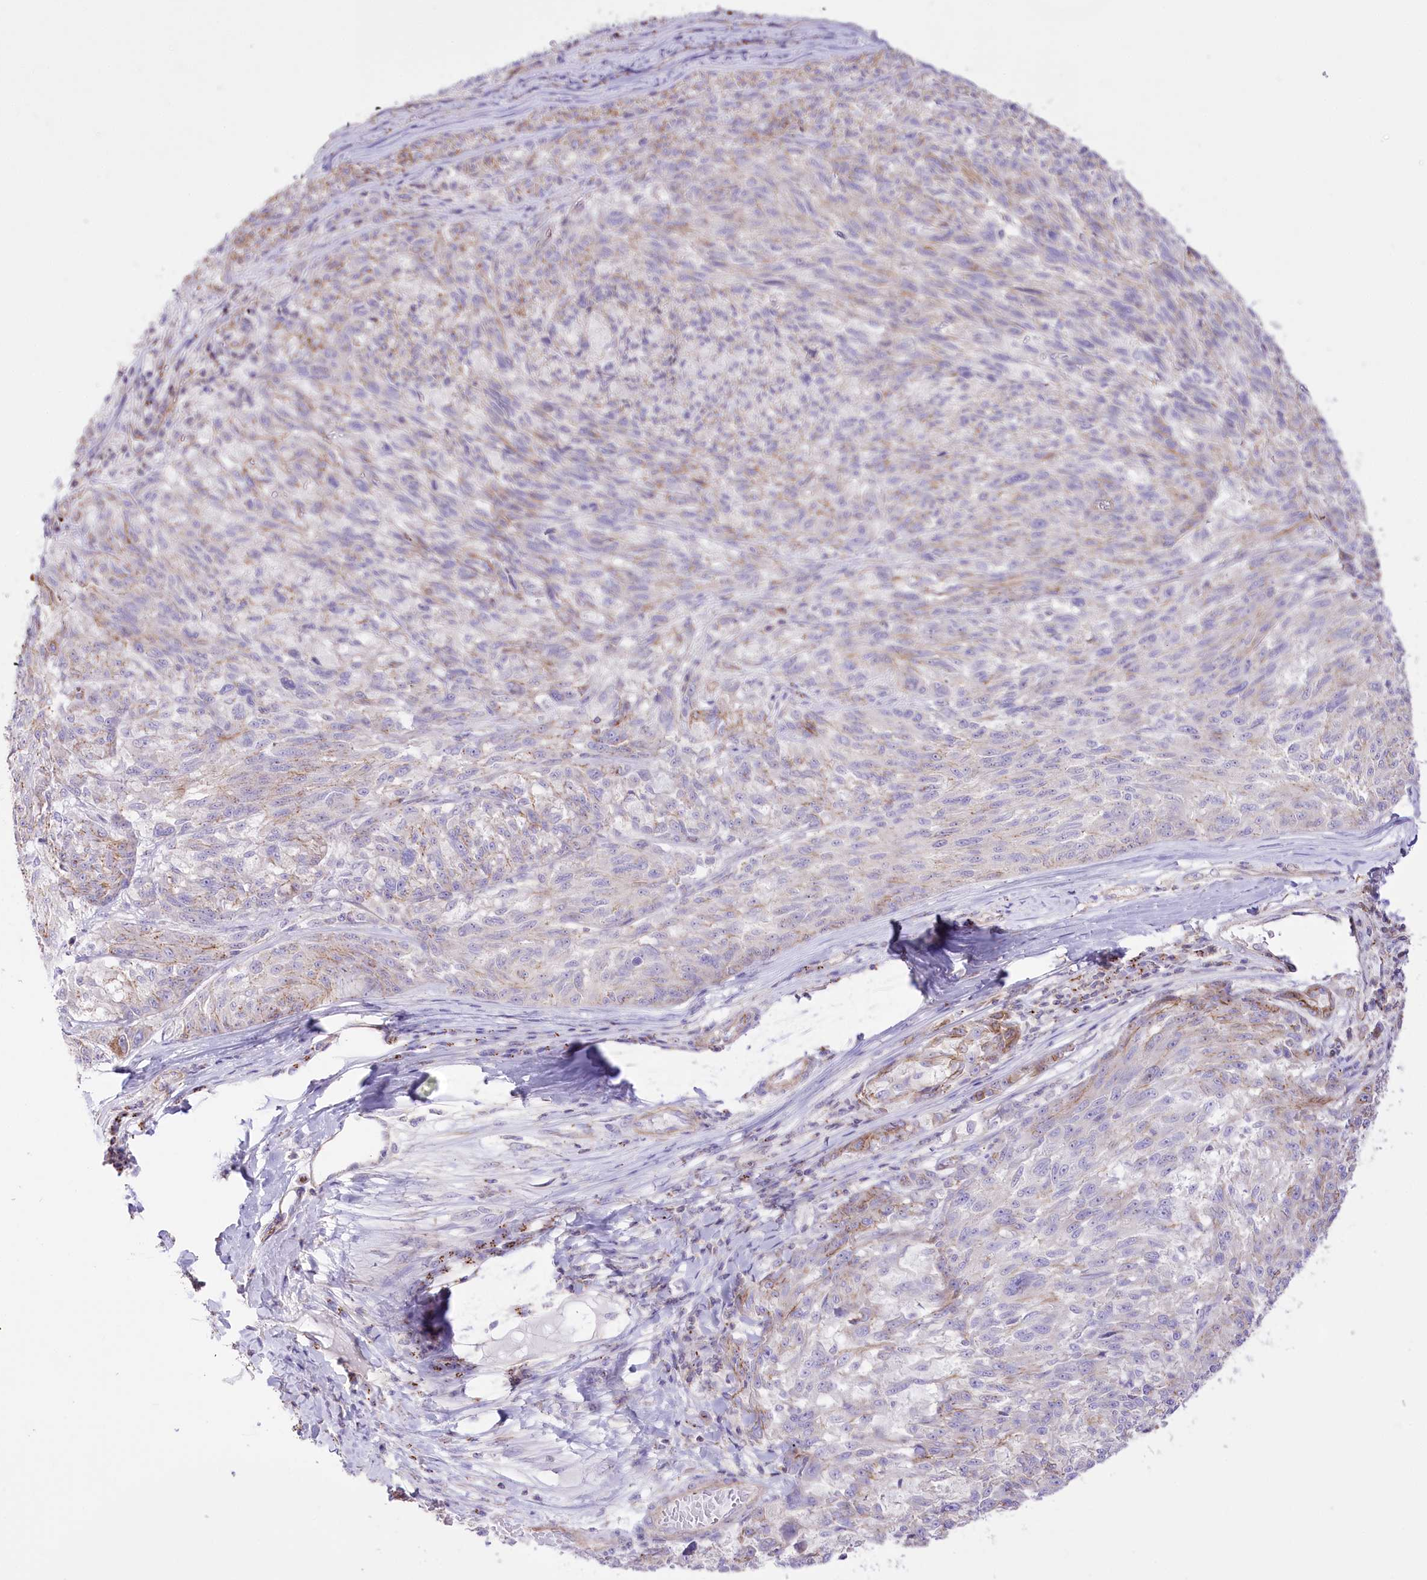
{"staining": {"intensity": "moderate", "quantity": "<25%", "location": "cytoplasmic/membranous"}, "tissue": "melanoma", "cell_type": "Tumor cells", "image_type": "cancer", "snomed": [{"axis": "morphology", "description": "Malignant melanoma, NOS"}, {"axis": "topography", "description": "Skin"}], "caption": "Melanoma tissue displays moderate cytoplasmic/membranous expression in approximately <25% of tumor cells, visualized by immunohistochemistry. (IHC, brightfield microscopy, high magnification).", "gene": "FAM216A", "patient": {"sex": "male", "age": 53}}